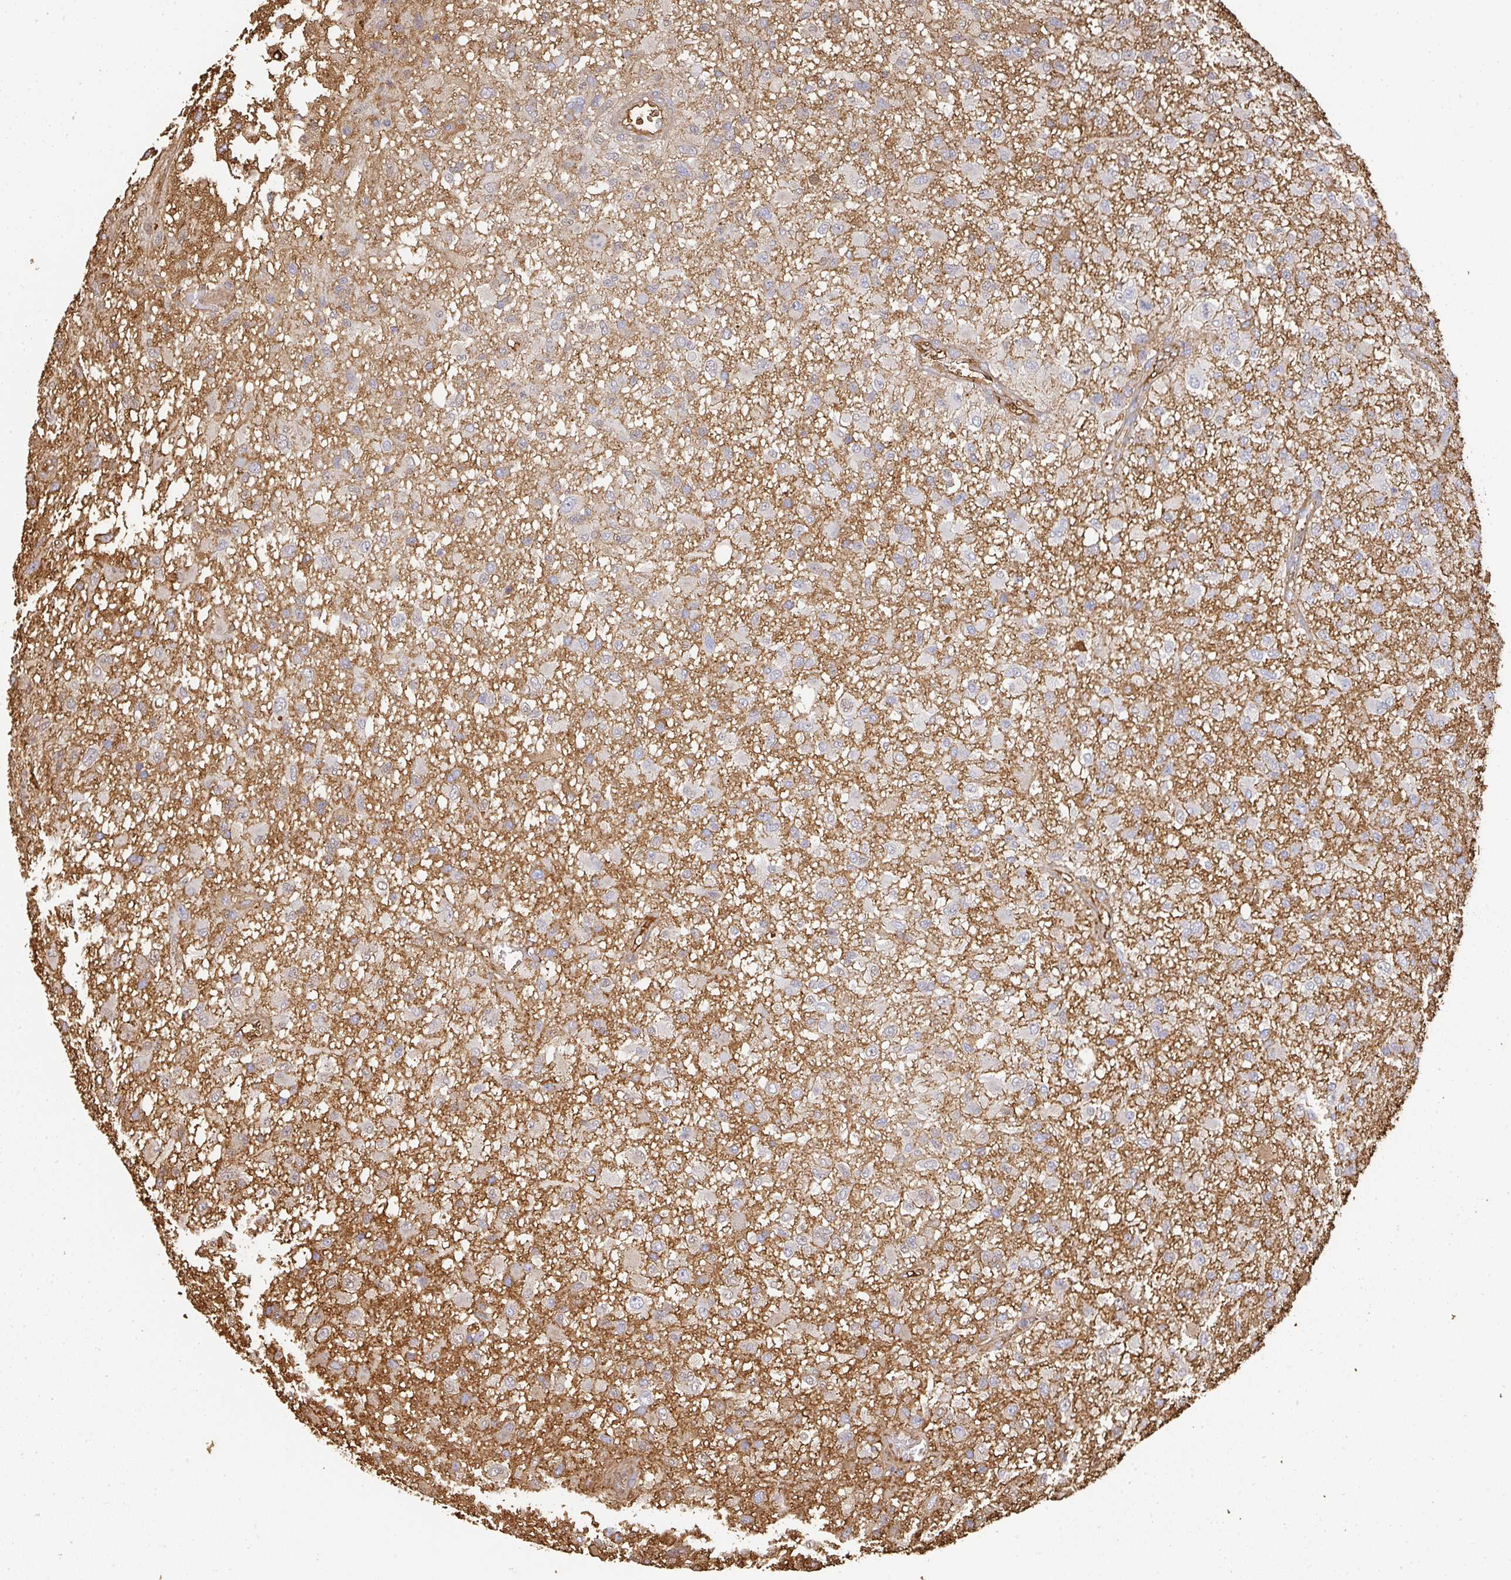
{"staining": {"intensity": "negative", "quantity": "none", "location": "none"}, "tissue": "glioma", "cell_type": "Tumor cells", "image_type": "cancer", "snomed": [{"axis": "morphology", "description": "Glioma, malignant, High grade"}, {"axis": "topography", "description": "Brain"}], "caption": "Immunohistochemistry of human malignant glioma (high-grade) demonstrates no positivity in tumor cells.", "gene": "ALB", "patient": {"sex": "female", "age": 74}}